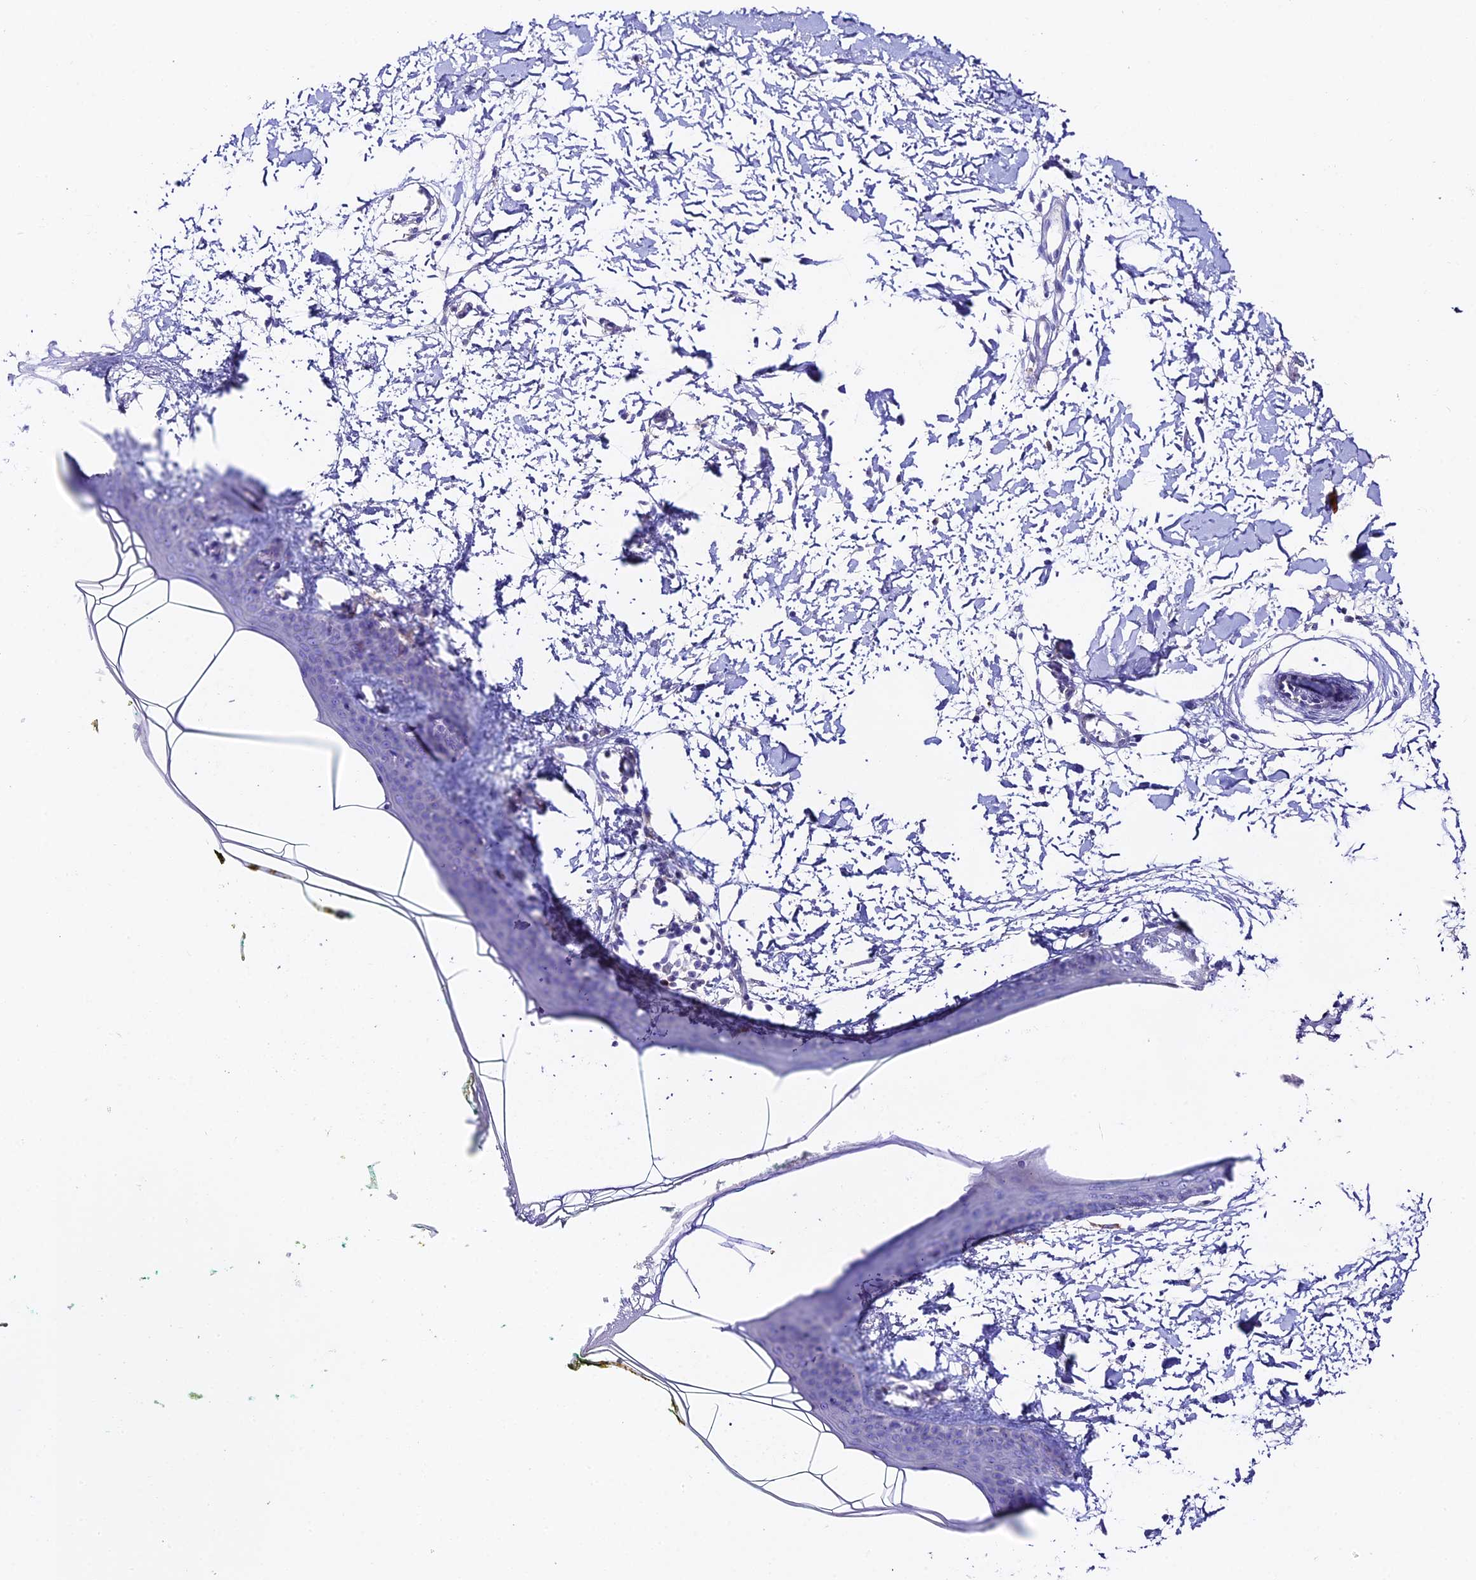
{"staining": {"intensity": "negative", "quantity": "none", "location": "none"}, "tissue": "skin", "cell_type": "Fibroblasts", "image_type": "normal", "snomed": [{"axis": "morphology", "description": "Normal tissue, NOS"}, {"axis": "topography", "description": "Skin"}], "caption": "A photomicrograph of skin stained for a protein shows no brown staining in fibroblasts. Brightfield microscopy of immunohistochemistry stained with DAB (3,3'-diaminobenzidine) (brown) and hematoxylin (blue), captured at high magnification.", "gene": "DUSP29", "patient": {"sex": "female", "age": 34}}